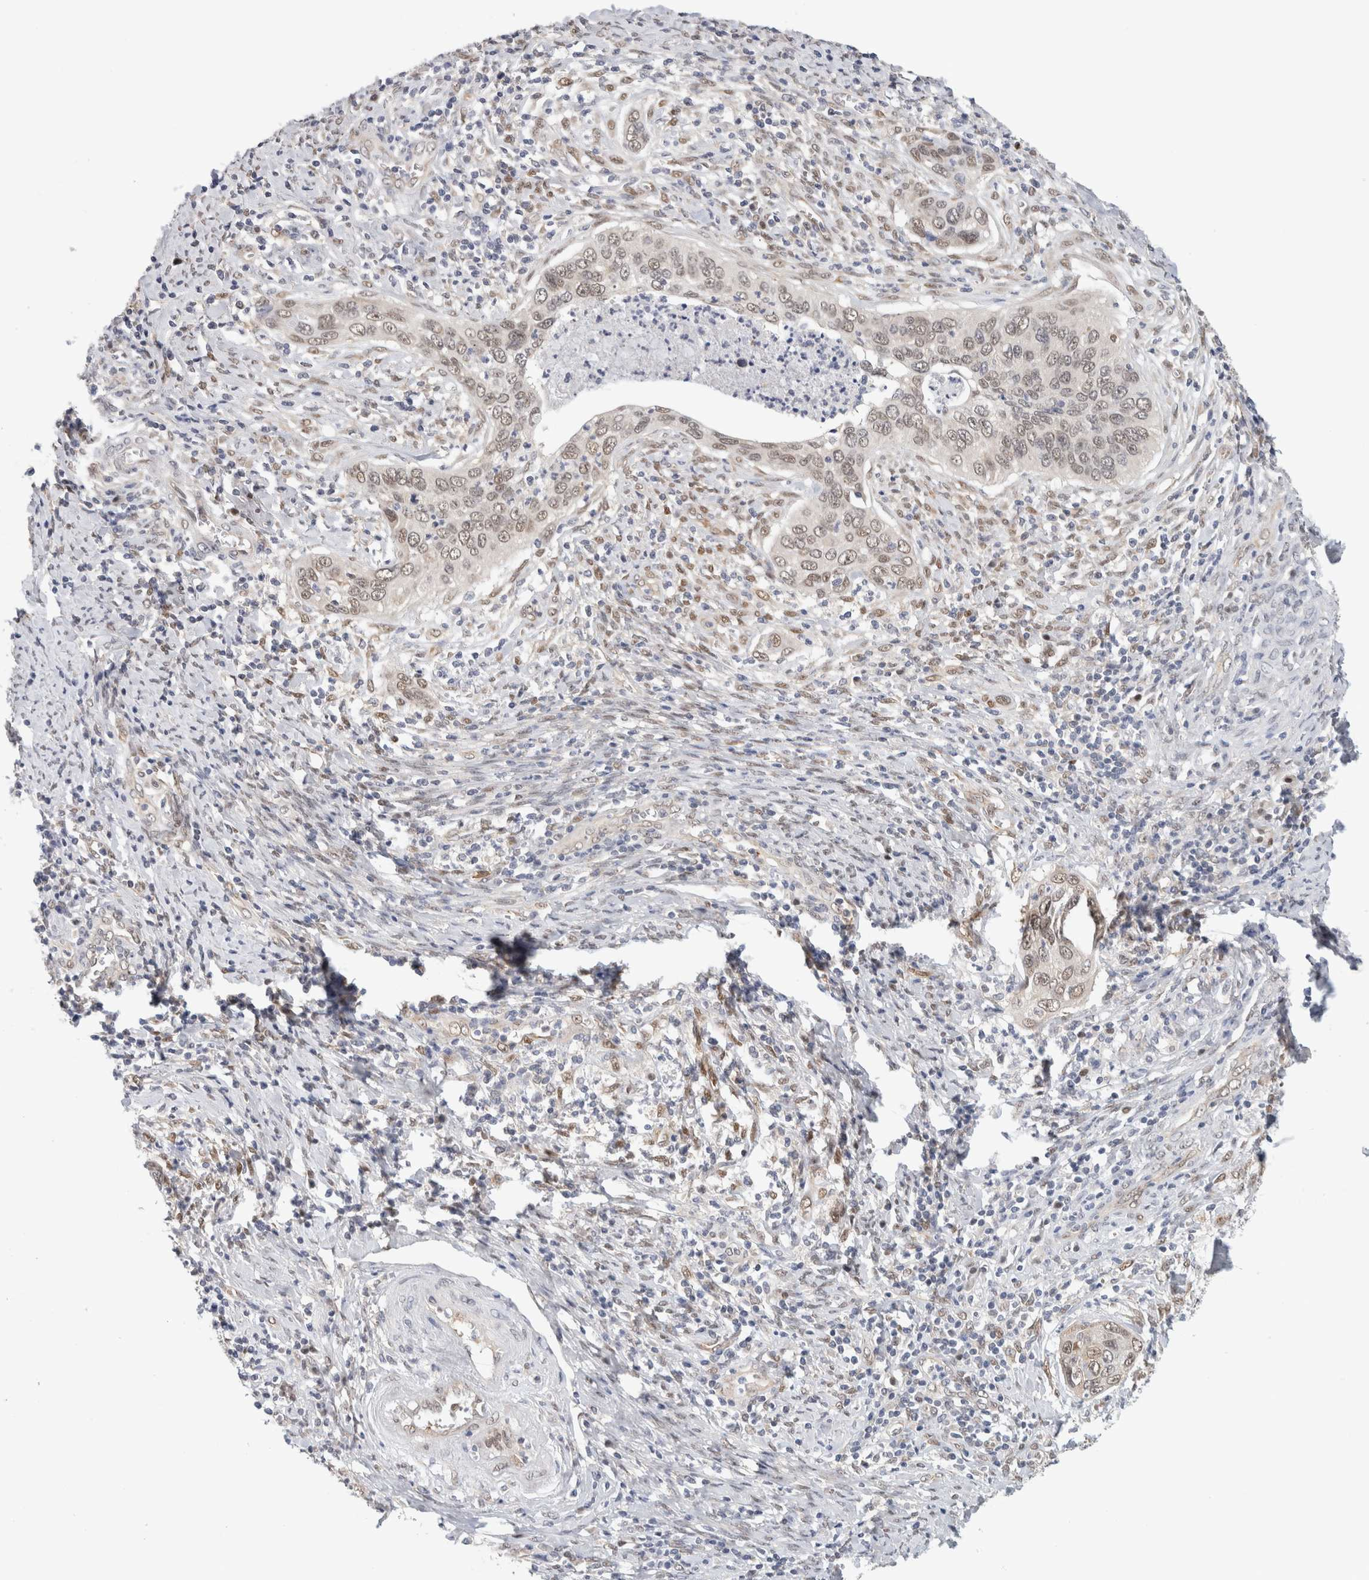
{"staining": {"intensity": "weak", "quantity": "25%-75%", "location": "nuclear"}, "tissue": "cervical cancer", "cell_type": "Tumor cells", "image_type": "cancer", "snomed": [{"axis": "morphology", "description": "Squamous cell carcinoma, NOS"}, {"axis": "topography", "description": "Cervix"}], "caption": "High-magnification brightfield microscopy of cervical cancer (squamous cell carcinoma) stained with DAB (brown) and counterstained with hematoxylin (blue). tumor cells exhibit weak nuclear positivity is appreciated in approximately25%-75% of cells. Ihc stains the protein of interest in brown and the nuclei are stained blue.", "gene": "EIF4G3", "patient": {"sex": "female", "age": 53}}